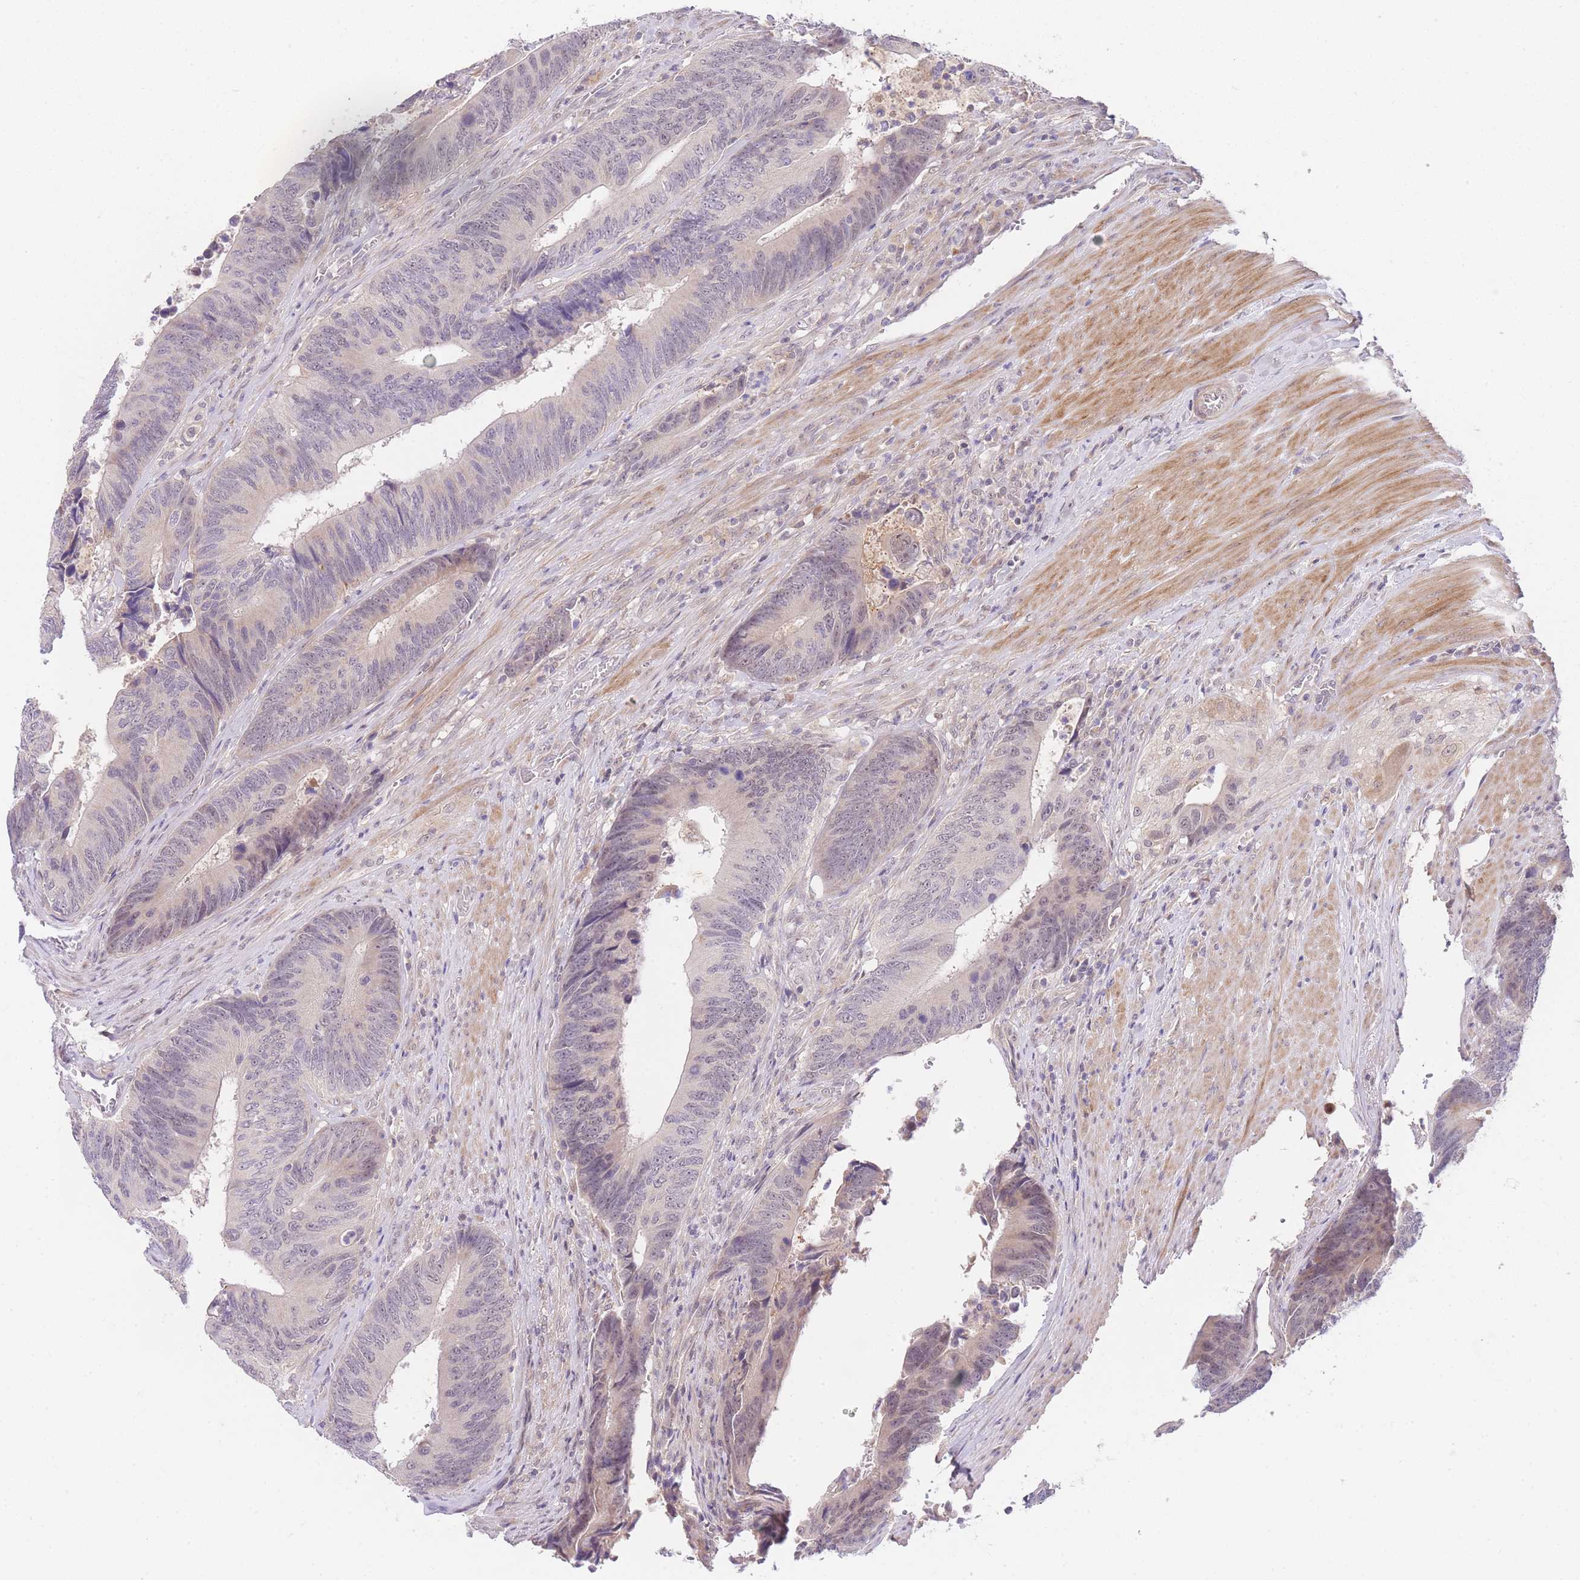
{"staining": {"intensity": "weak", "quantity": "<25%", "location": "nuclear"}, "tissue": "colorectal cancer", "cell_type": "Tumor cells", "image_type": "cancer", "snomed": [{"axis": "morphology", "description": "Adenocarcinoma, NOS"}, {"axis": "topography", "description": "Colon"}], "caption": "IHC of colorectal adenocarcinoma exhibits no expression in tumor cells.", "gene": "SLC25A33", "patient": {"sex": "male", "age": 87}}